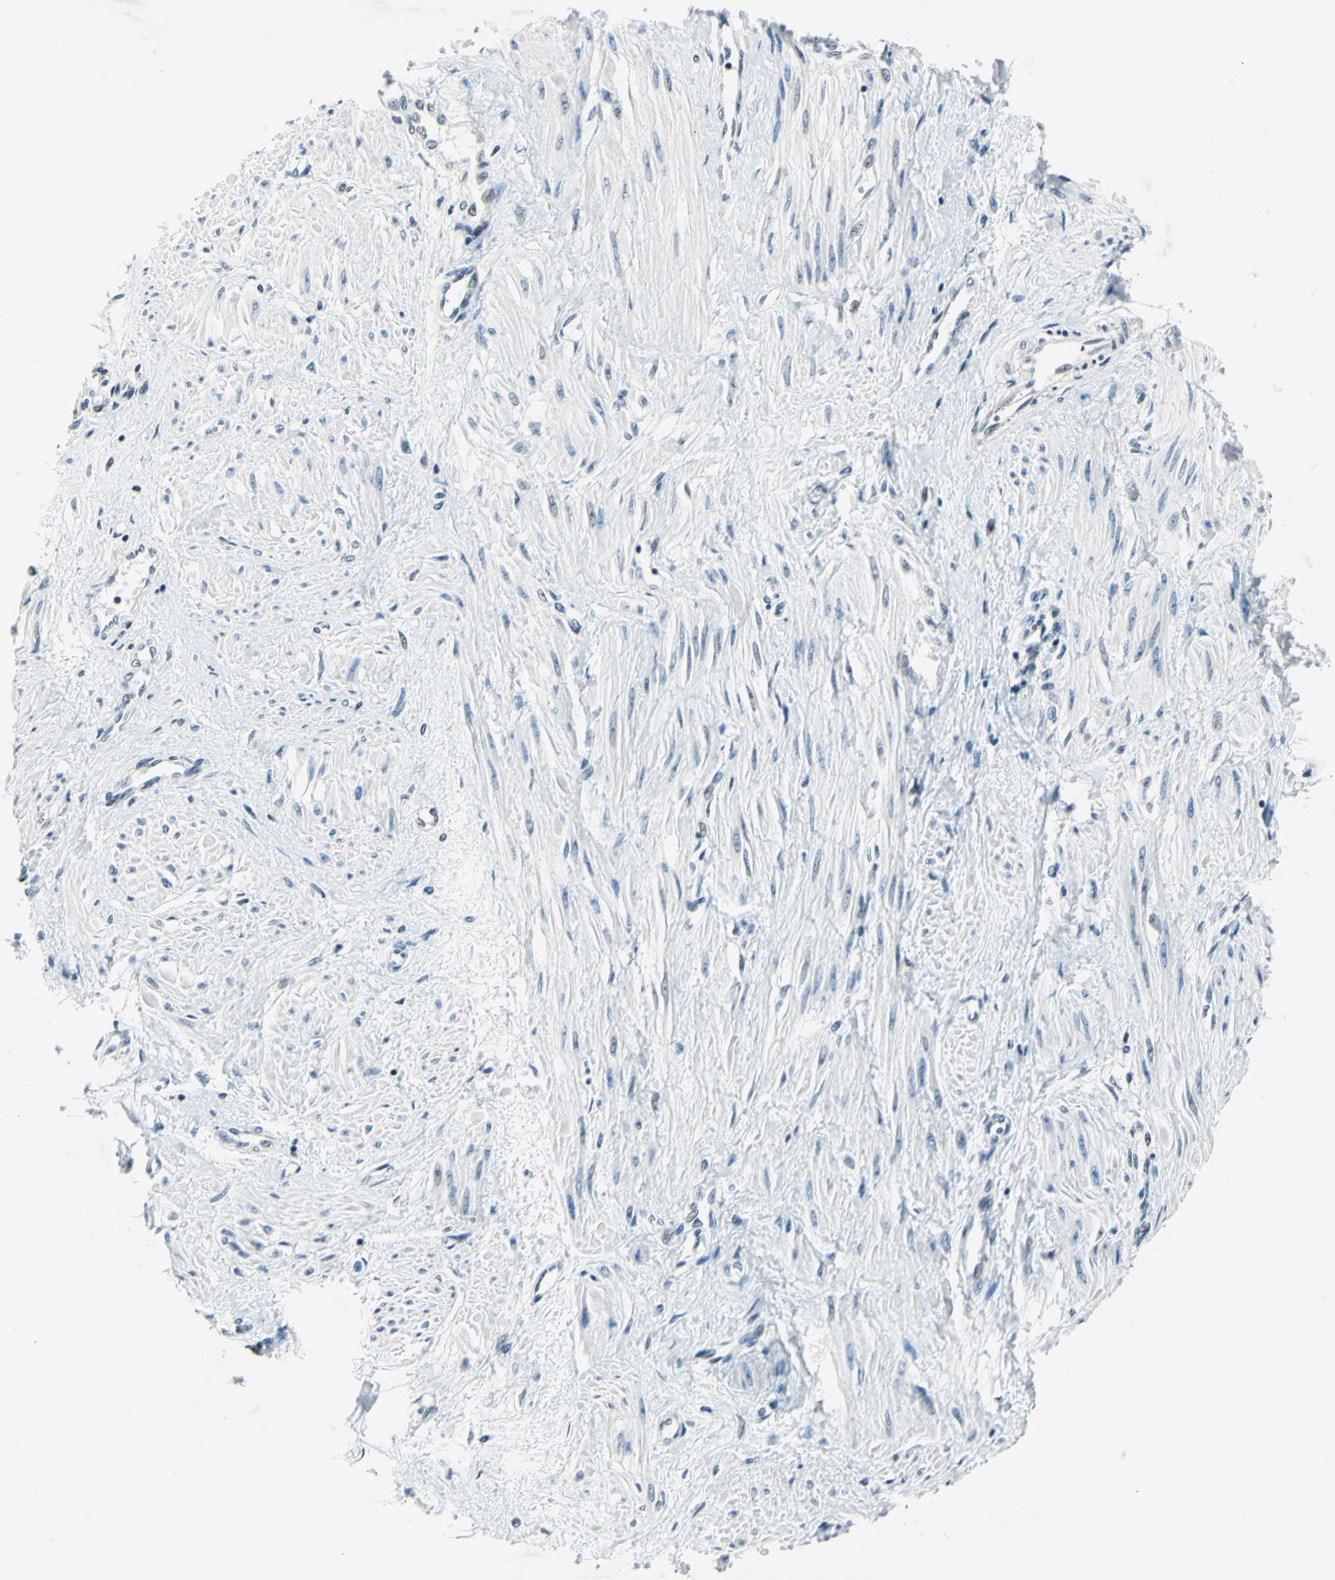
{"staining": {"intensity": "negative", "quantity": "none", "location": "none"}, "tissue": "smooth muscle", "cell_type": "Smooth muscle cells", "image_type": "normal", "snomed": [{"axis": "morphology", "description": "Normal tissue, NOS"}, {"axis": "topography", "description": "Smooth muscle"}, {"axis": "topography", "description": "Uterus"}], "caption": "Smooth muscle stained for a protein using immunohistochemistry (IHC) exhibits no staining smooth muscle cells.", "gene": "HCFC2", "patient": {"sex": "female", "age": 39}}